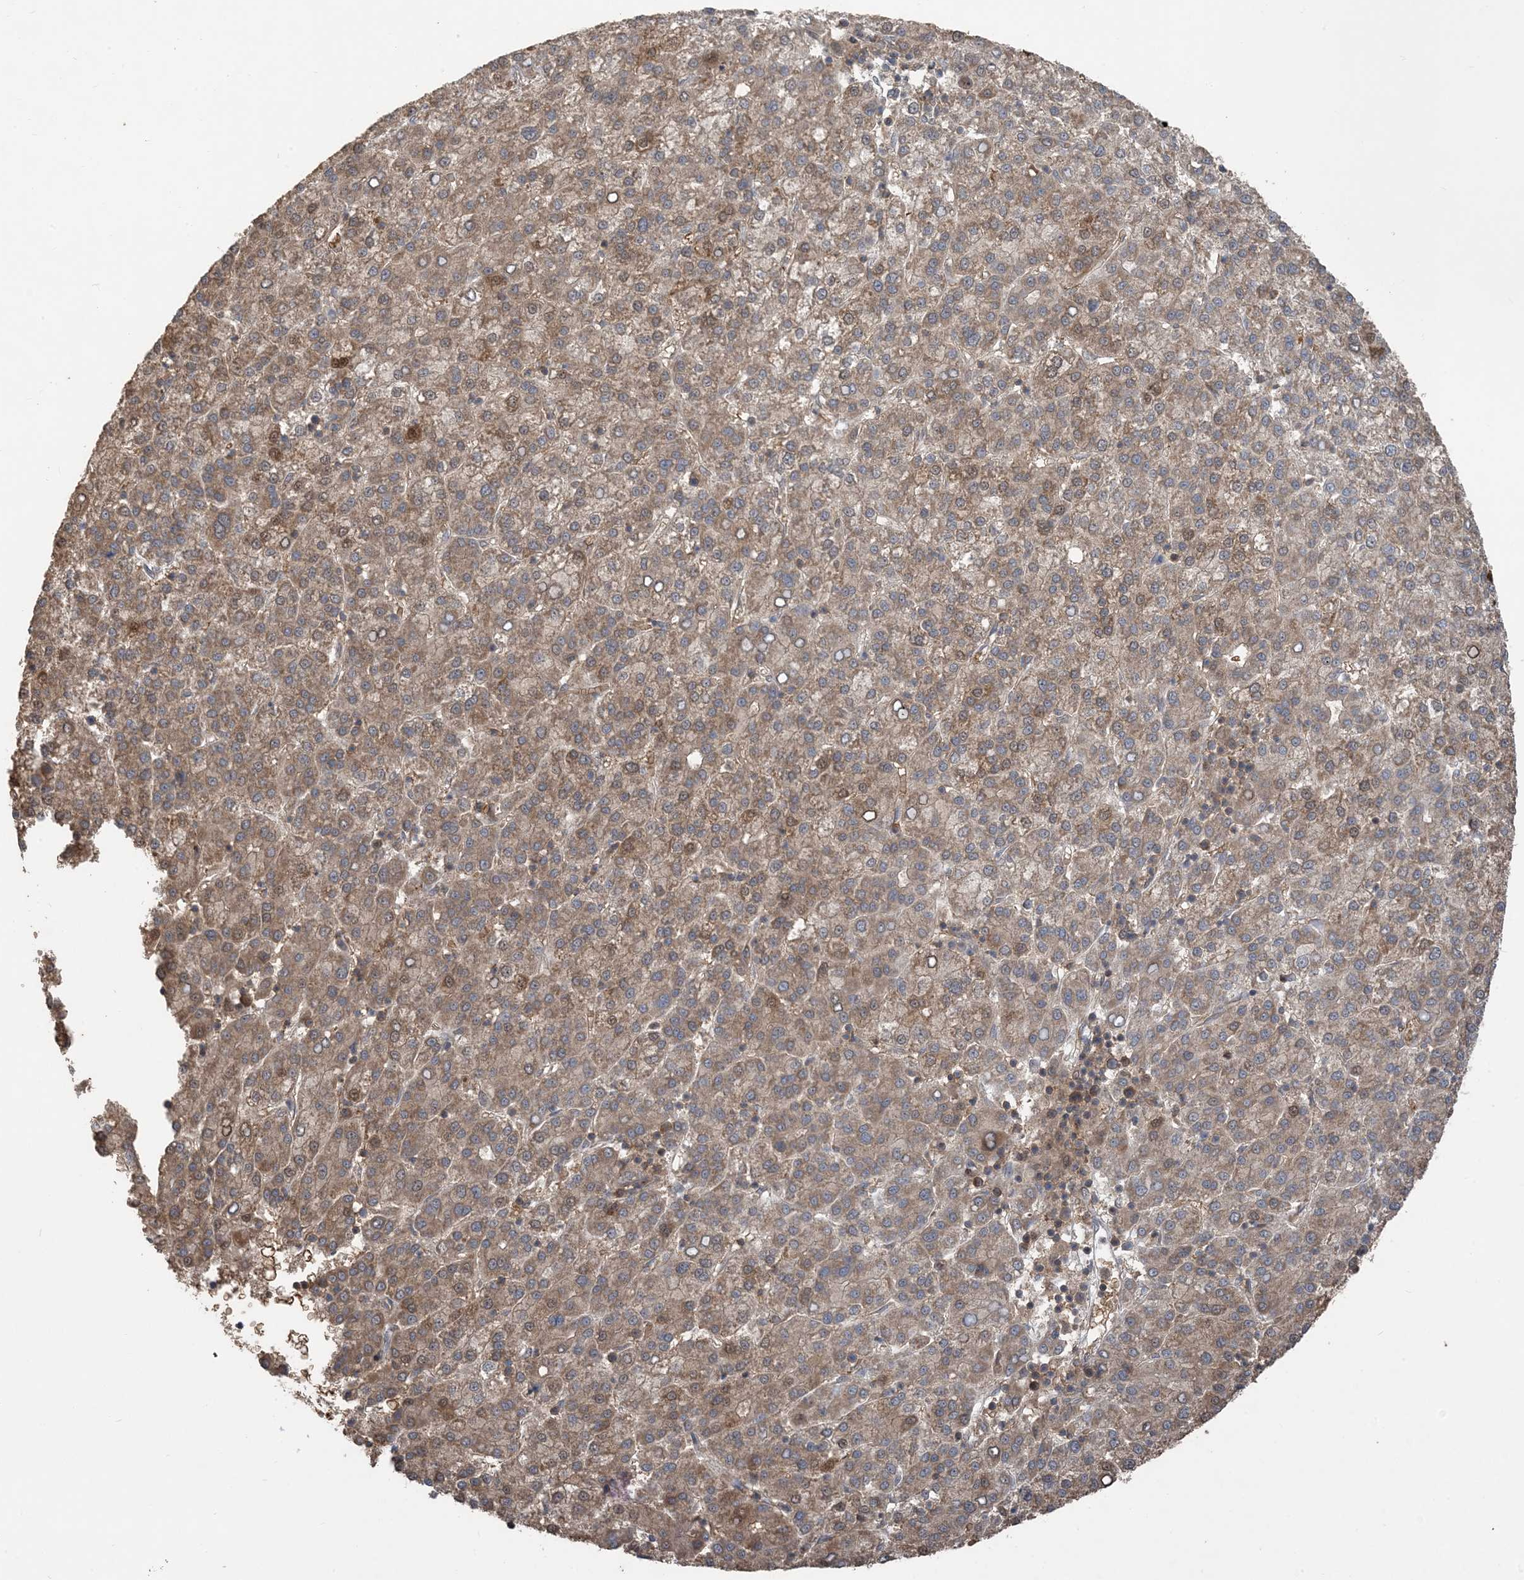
{"staining": {"intensity": "moderate", "quantity": ">75%", "location": "cytoplasmic/membranous"}, "tissue": "liver cancer", "cell_type": "Tumor cells", "image_type": "cancer", "snomed": [{"axis": "morphology", "description": "Carcinoma, Hepatocellular, NOS"}, {"axis": "topography", "description": "Liver"}], "caption": "The immunohistochemical stain shows moderate cytoplasmic/membranous staining in tumor cells of hepatocellular carcinoma (liver) tissue.", "gene": "PUSL1", "patient": {"sex": "female", "age": 58}}